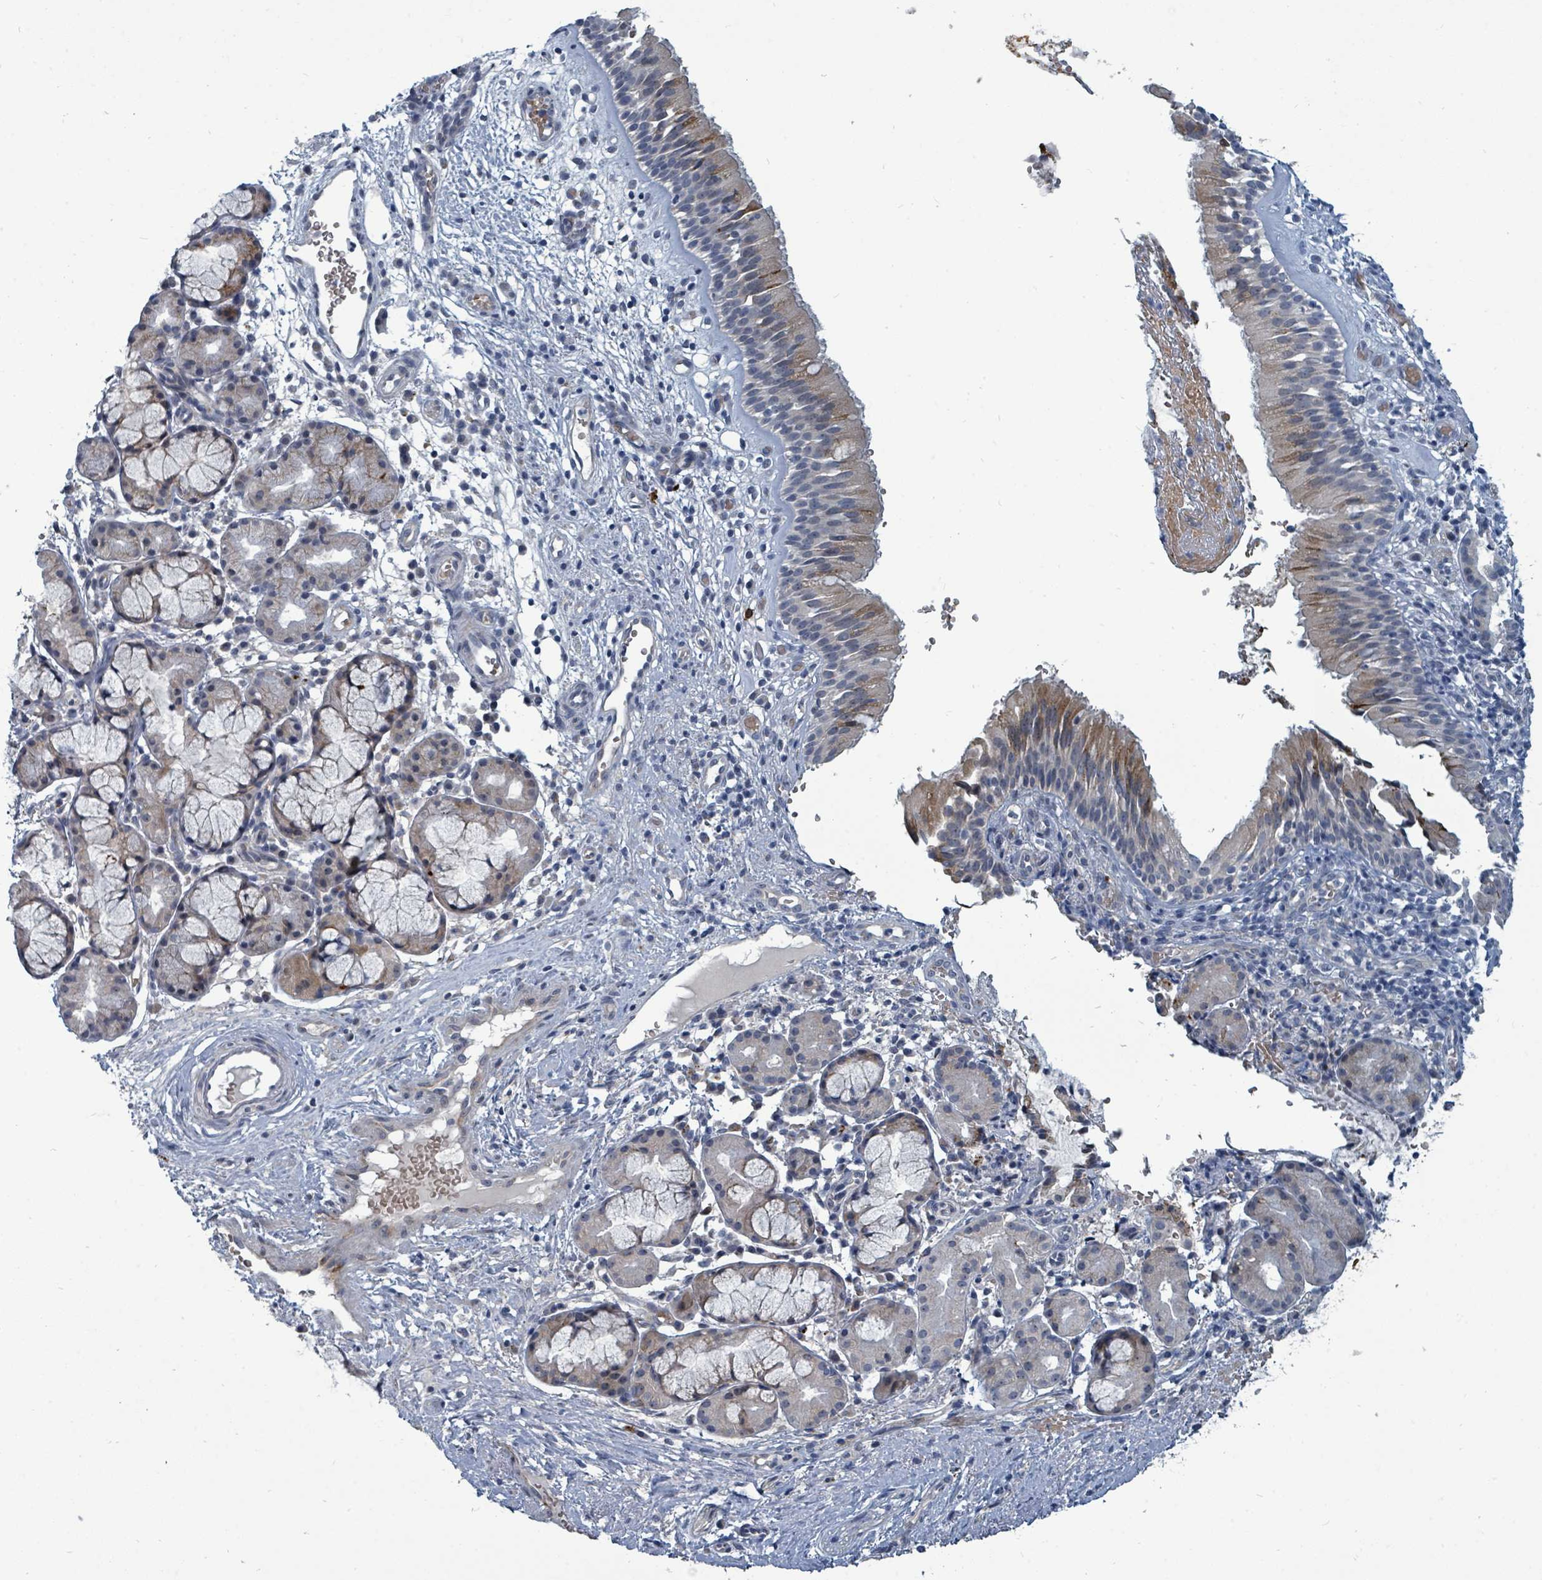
{"staining": {"intensity": "moderate", "quantity": "<25%", "location": "cytoplasmic/membranous"}, "tissue": "nasopharynx", "cell_type": "Respiratory epithelial cells", "image_type": "normal", "snomed": [{"axis": "morphology", "description": "Normal tissue, NOS"}, {"axis": "topography", "description": "Nasopharynx"}], "caption": "DAB immunohistochemical staining of unremarkable nasopharynx displays moderate cytoplasmic/membranous protein positivity in approximately <25% of respiratory epithelial cells.", "gene": "TRDMT1", "patient": {"sex": "male", "age": 65}}